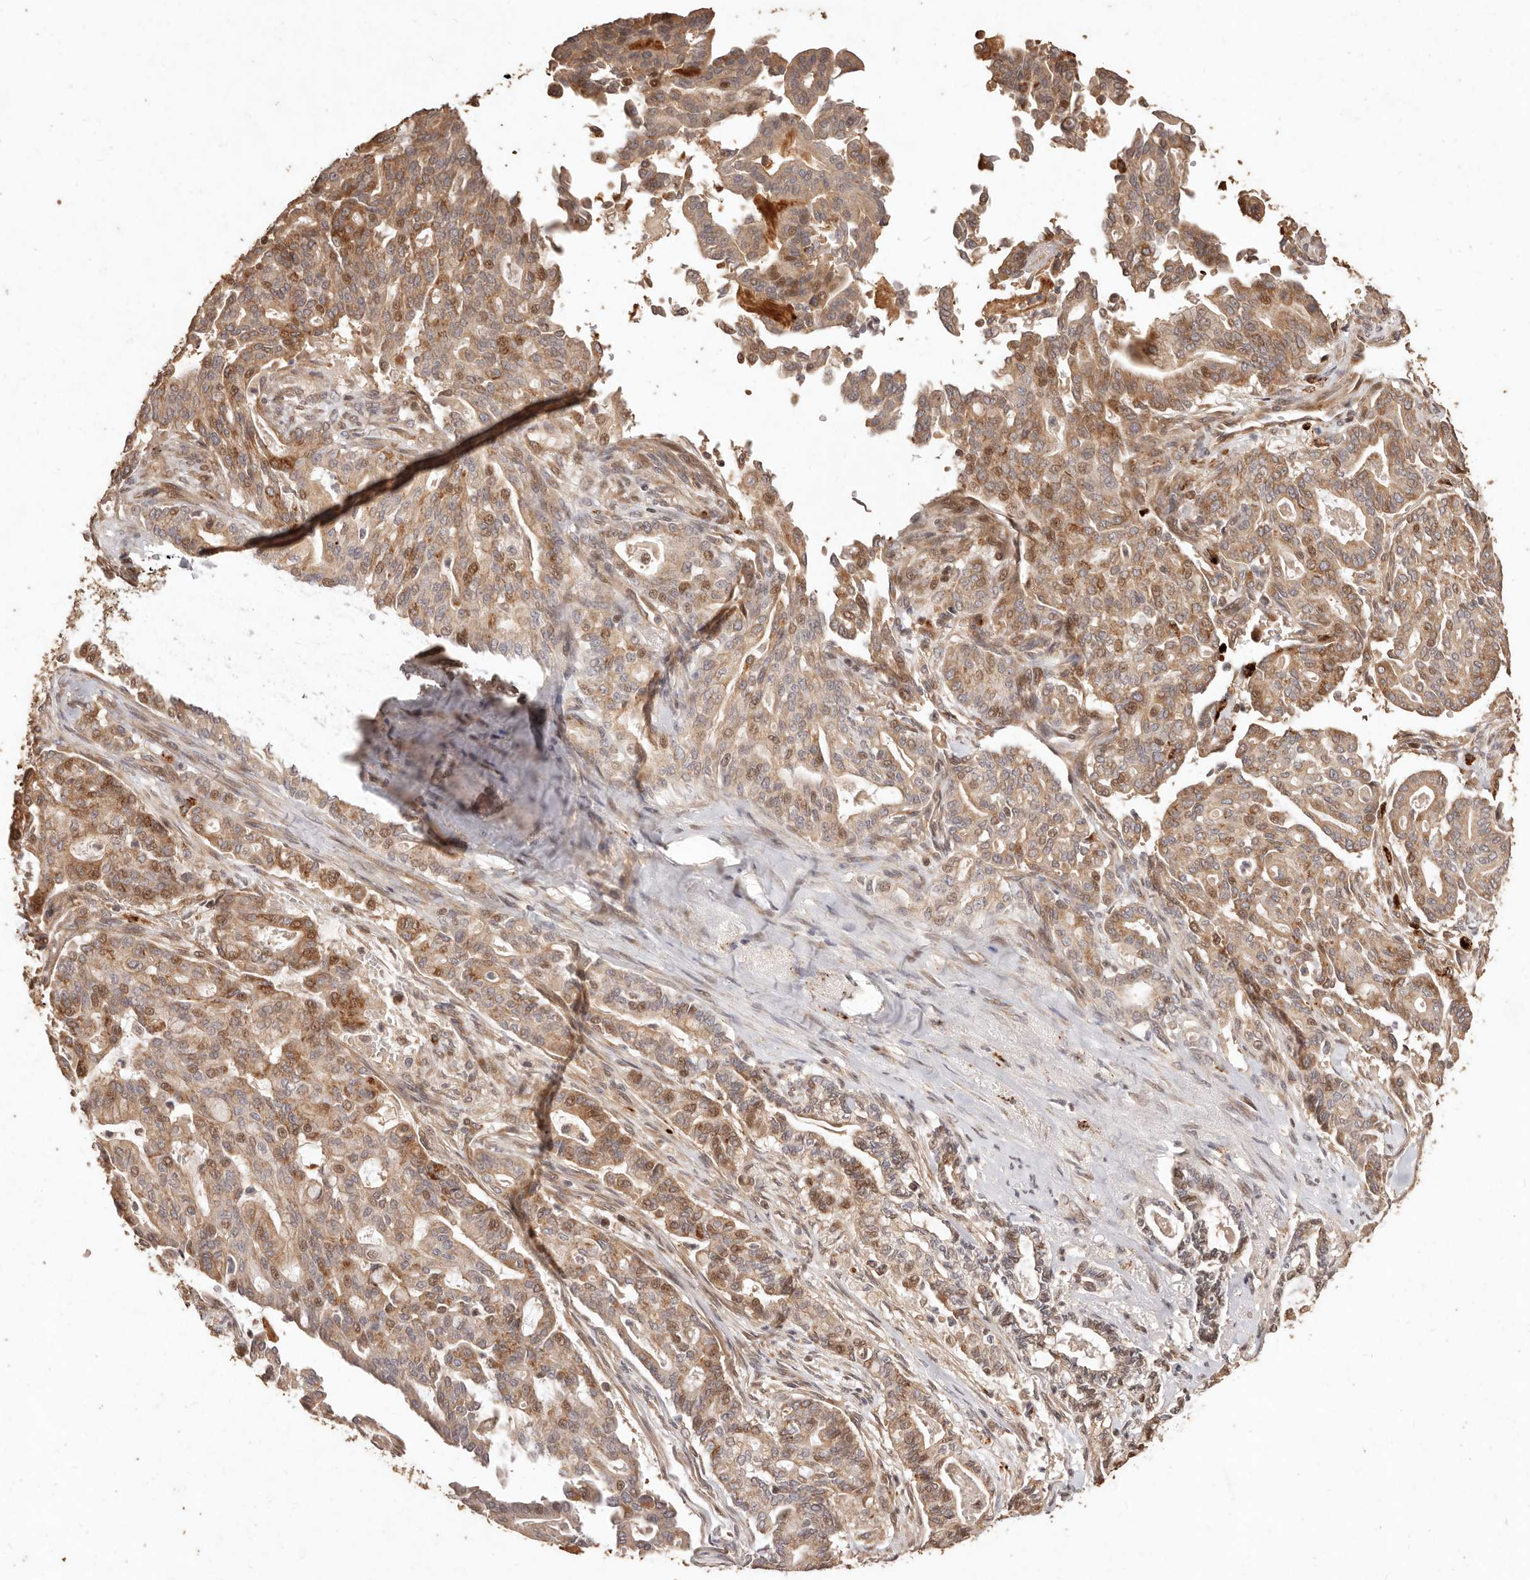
{"staining": {"intensity": "moderate", "quantity": ">75%", "location": "cytoplasmic/membranous,nuclear"}, "tissue": "pancreatic cancer", "cell_type": "Tumor cells", "image_type": "cancer", "snomed": [{"axis": "morphology", "description": "Adenocarcinoma, NOS"}, {"axis": "topography", "description": "Pancreas"}], "caption": "Protein staining by immunohistochemistry demonstrates moderate cytoplasmic/membranous and nuclear expression in about >75% of tumor cells in pancreatic adenocarcinoma.", "gene": "KIF9", "patient": {"sex": "male", "age": 63}}